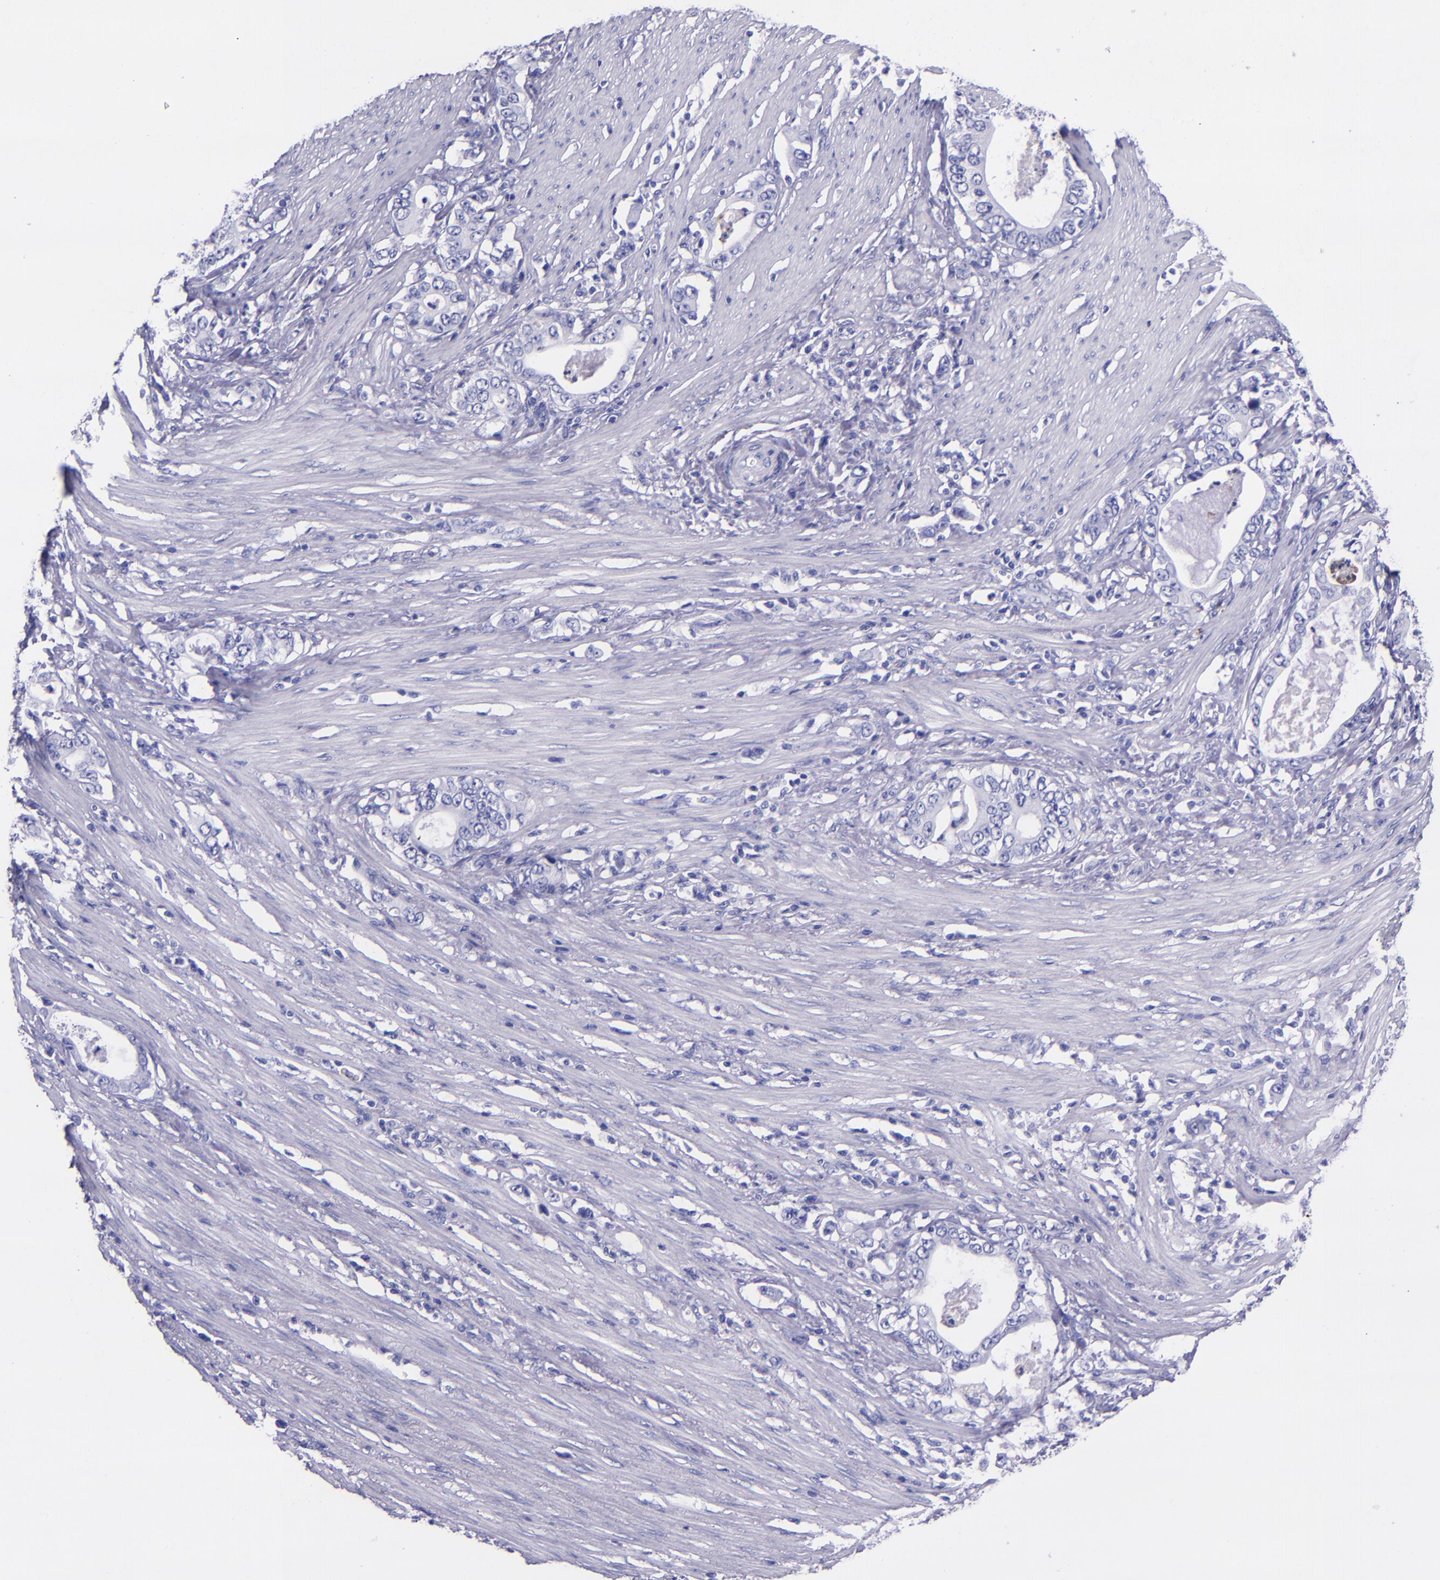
{"staining": {"intensity": "negative", "quantity": "none", "location": "none"}, "tissue": "stomach cancer", "cell_type": "Tumor cells", "image_type": "cancer", "snomed": [{"axis": "morphology", "description": "Adenocarcinoma, NOS"}, {"axis": "topography", "description": "Stomach, lower"}], "caption": "A high-resolution micrograph shows IHC staining of adenocarcinoma (stomach), which shows no significant expression in tumor cells.", "gene": "SLPI", "patient": {"sex": "female", "age": 72}}